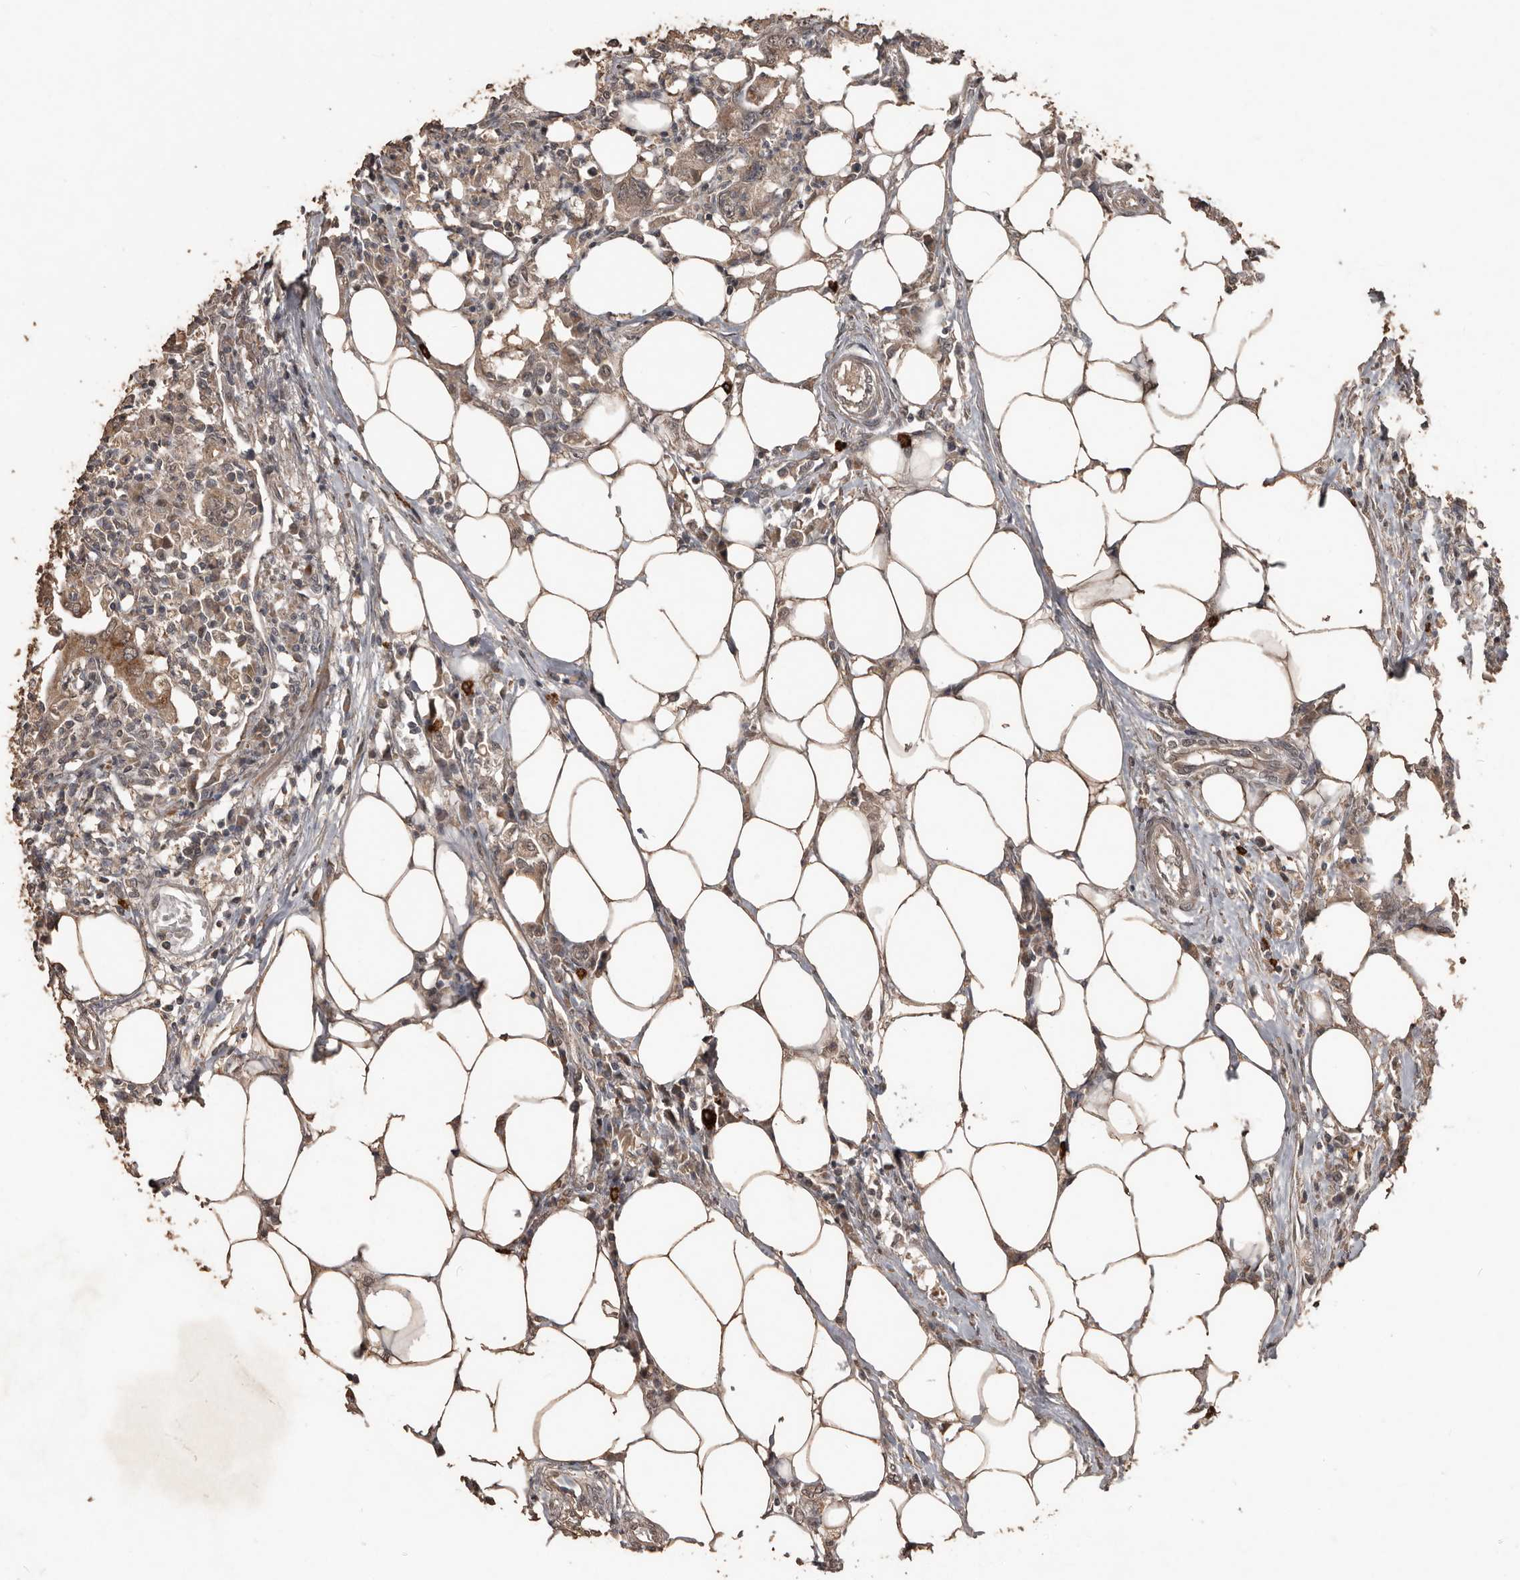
{"staining": {"intensity": "weak", "quantity": "25%-75%", "location": "cytoplasmic/membranous,nuclear"}, "tissue": "colorectal cancer", "cell_type": "Tumor cells", "image_type": "cancer", "snomed": [{"axis": "morphology", "description": "Adenocarcinoma, NOS"}, {"axis": "topography", "description": "Colon"}], "caption": "Protein expression analysis of human colorectal cancer reveals weak cytoplasmic/membranous and nuclear expression in about 25%-75% of tumor cells.", "gene": "BAMBI", "patient": {"sex": "male", "age": 71}}